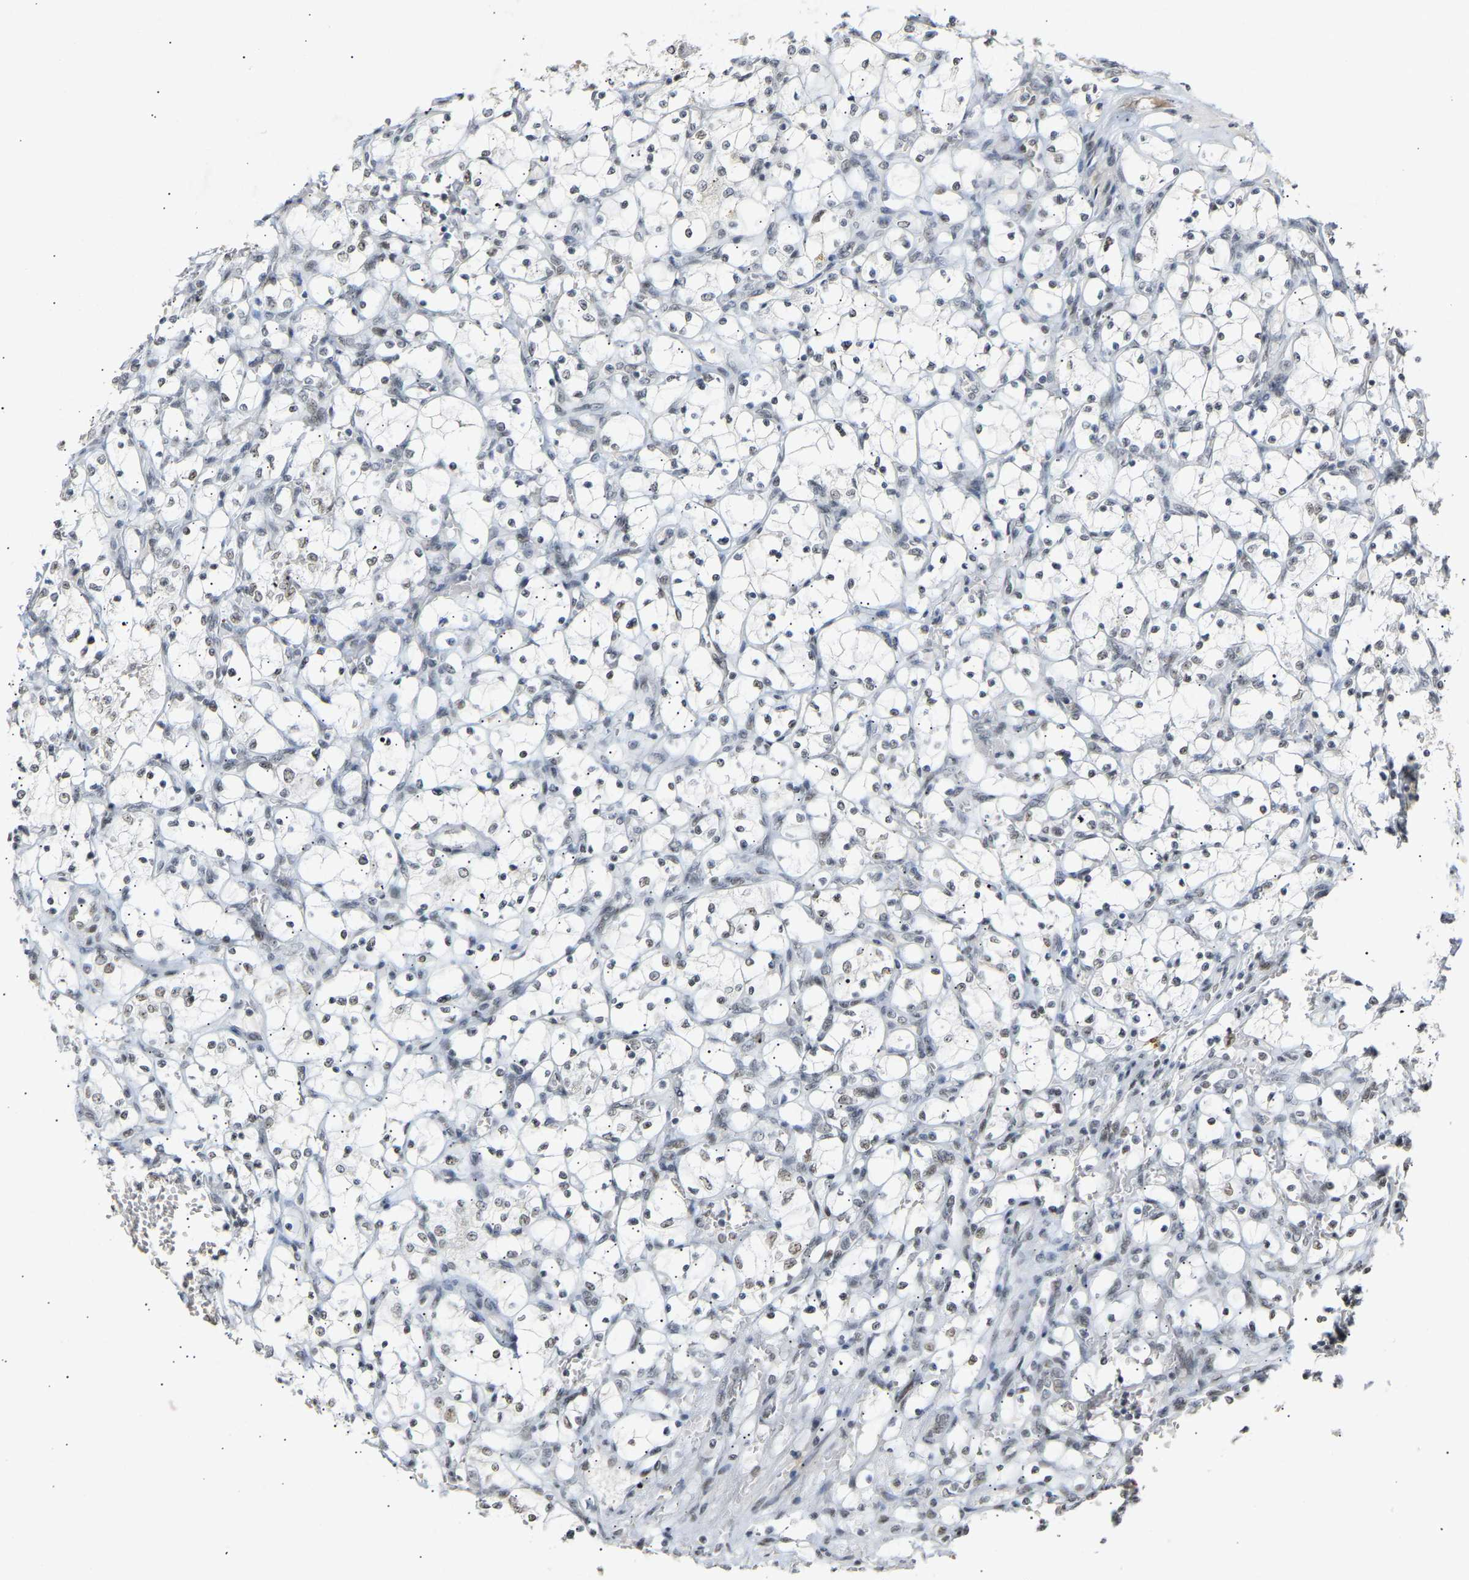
{"staining": {"intensity": "negative", "quantity": "none", "location": "none"}, "tissue": "renal cancer", "cell_type": "Tumor cells", "image_type": "cancer", "snomed": [{"axis": "morphology", "description": "Adenocarcinoma, NOS"}, {"axis": "topography", "description": "Kidney"}], "caption": "Tumor cells show no significant protein positivity in renal adenocarcinoma.", "gene": "NELFB", "patient": {"sex": "female", "age": 69}}